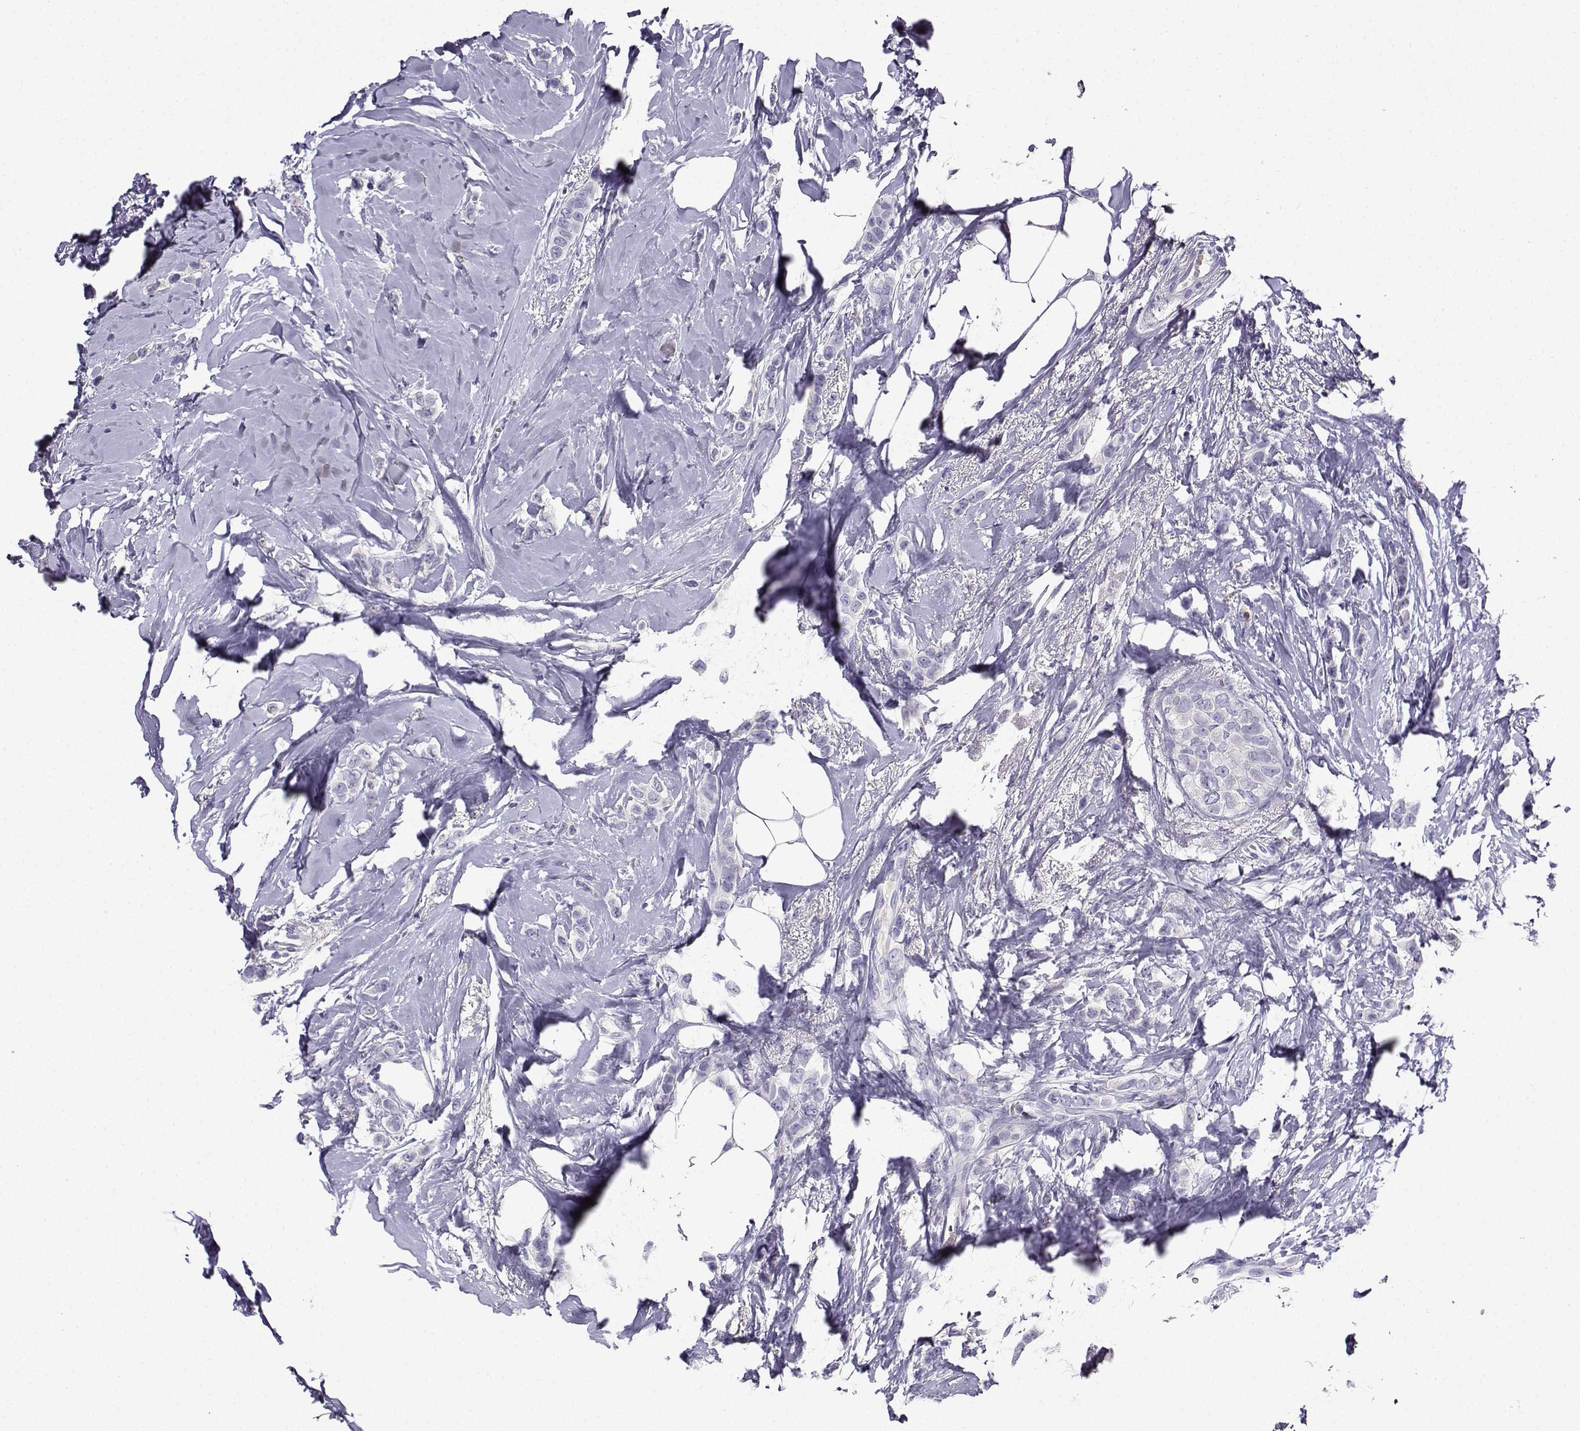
{"staining": {"intensity": "negative", "quantity": "none", "location": "none"}, "tissue": "breast cancer", "cell_type": "Tumor cells", "image_type": "cancer", "snomed": [{"axis": "morphology", "description": "Lobular carcinoma"}, {"axis": "topography", "description": "Breast"}], "caption": "Breast lobular carcinoma stained for a protein using IHC demonstrates no staining tumor cells.", "gene": "LINGO1", "patient": {"sex": "female", "age": 66}}